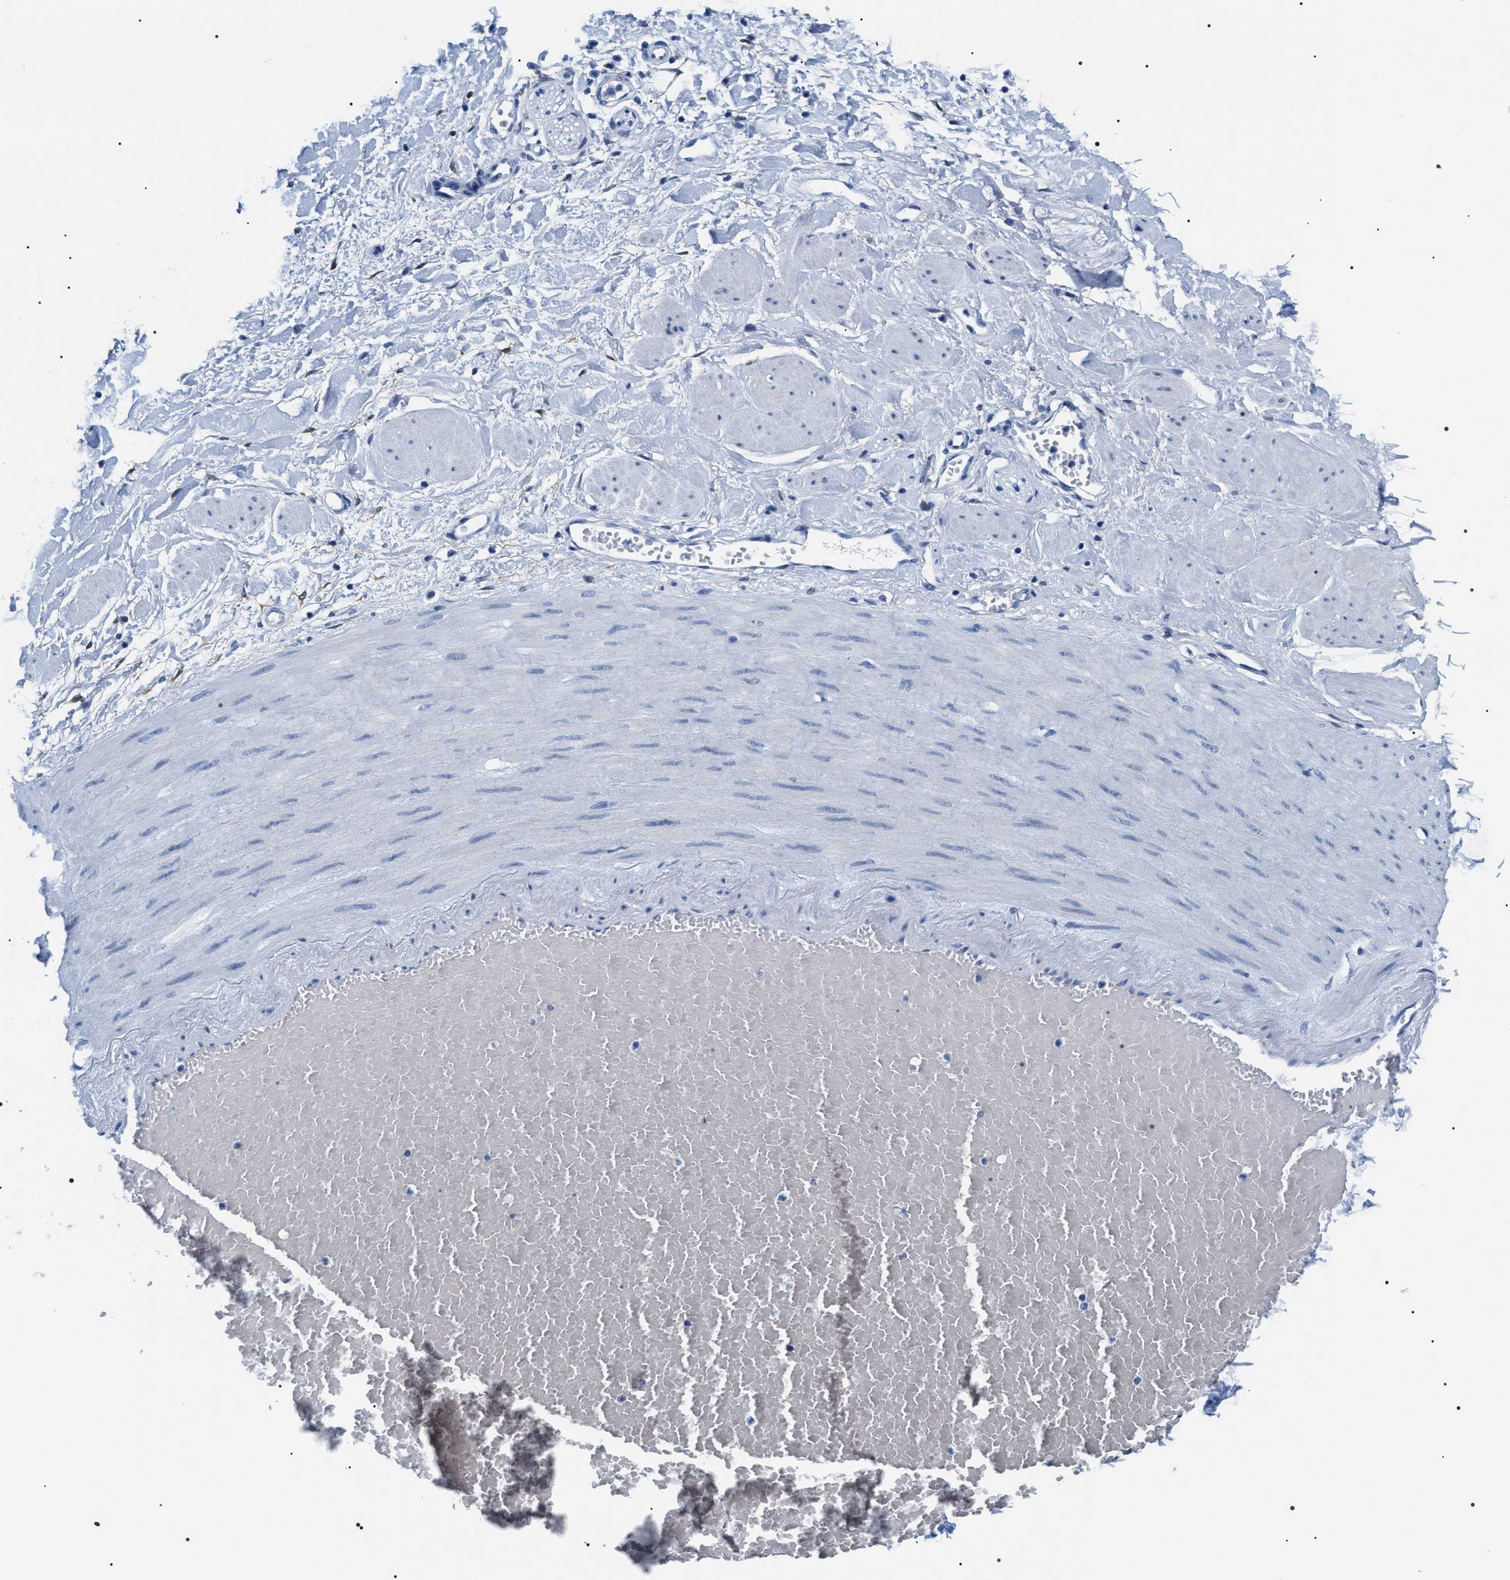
{"staining": {"intensity": "negative", "quantity": "none", "location": "none"}, "tissue": "adipose tissue", "cell_type": "Adipocytes", "image_type": "normal", "snomed": [{"axis": "morphology", "description": "Normal tissue, NOS"}, {"axis": "topography", "description": "Soft tissue"}, {"axis": "topography", "description": "Vascular tissue"}], "caption": "Image shows no protein staining in adipocytes of unremarkable adipose tissue. (DAB (3,3'-diaminobenzidine) IHC visualized using brightfield microscopy, high magnification).", "gene": "ADH4", "patient": {"sex": "female", "age": 35}}